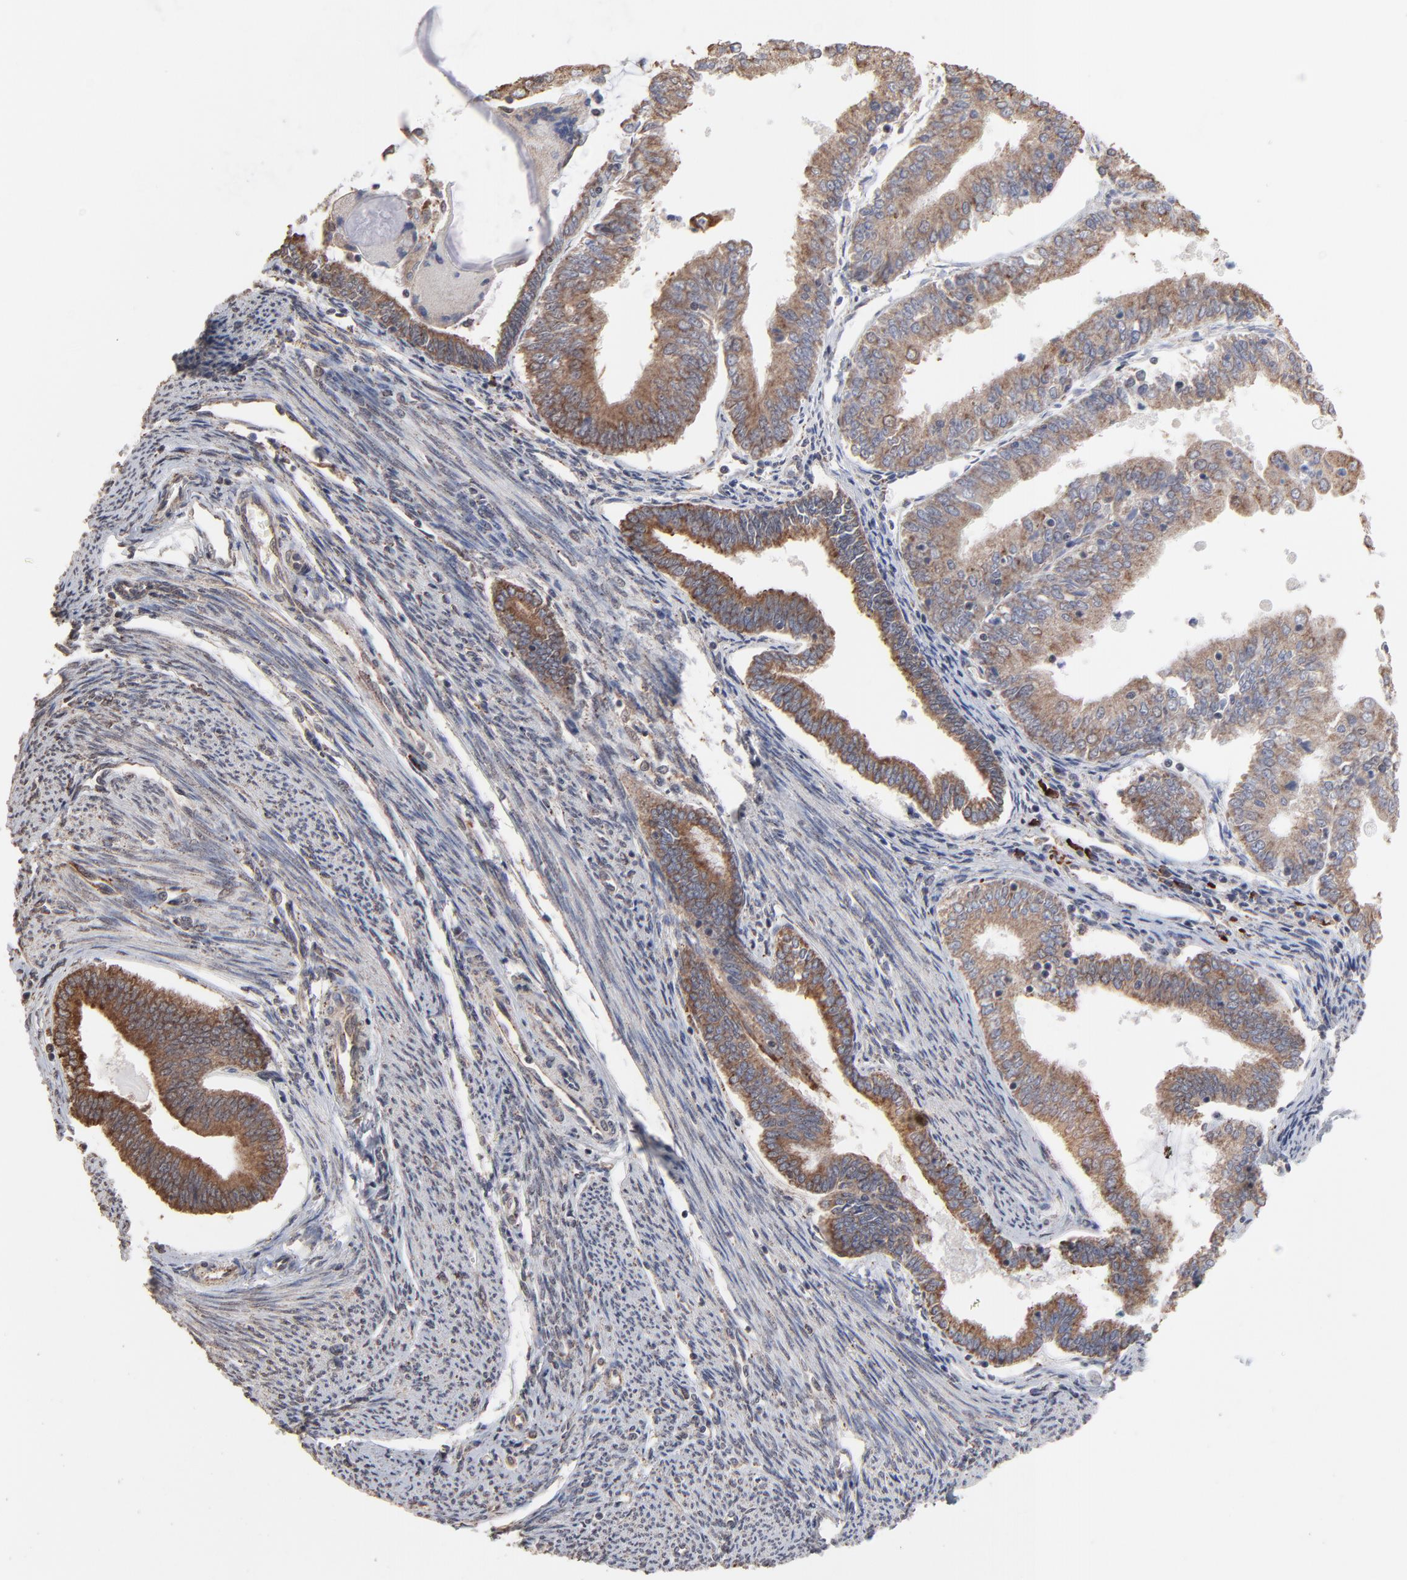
{"staining": {"intensity": "moderate", "quantity": ">75%", "location": "cytoplasmic/membranous"}, "tissue": "endometrial cancer", "cell_type": "Tumor cells", "image_type": "cancer", "snomed": [{"axis": "morphology", "description": "Adenocarcinoma, NOS"}, {"axis": "topography", "description": "Endometrium"}], "caption": "The photomicrograph shows staining of endometrial cancer, revealing moderate cytoplasmic/membranous protein staining (brown color) within tumor cells.", "gene": "CHM", "patient": {"sex": "female", "age": 79}}